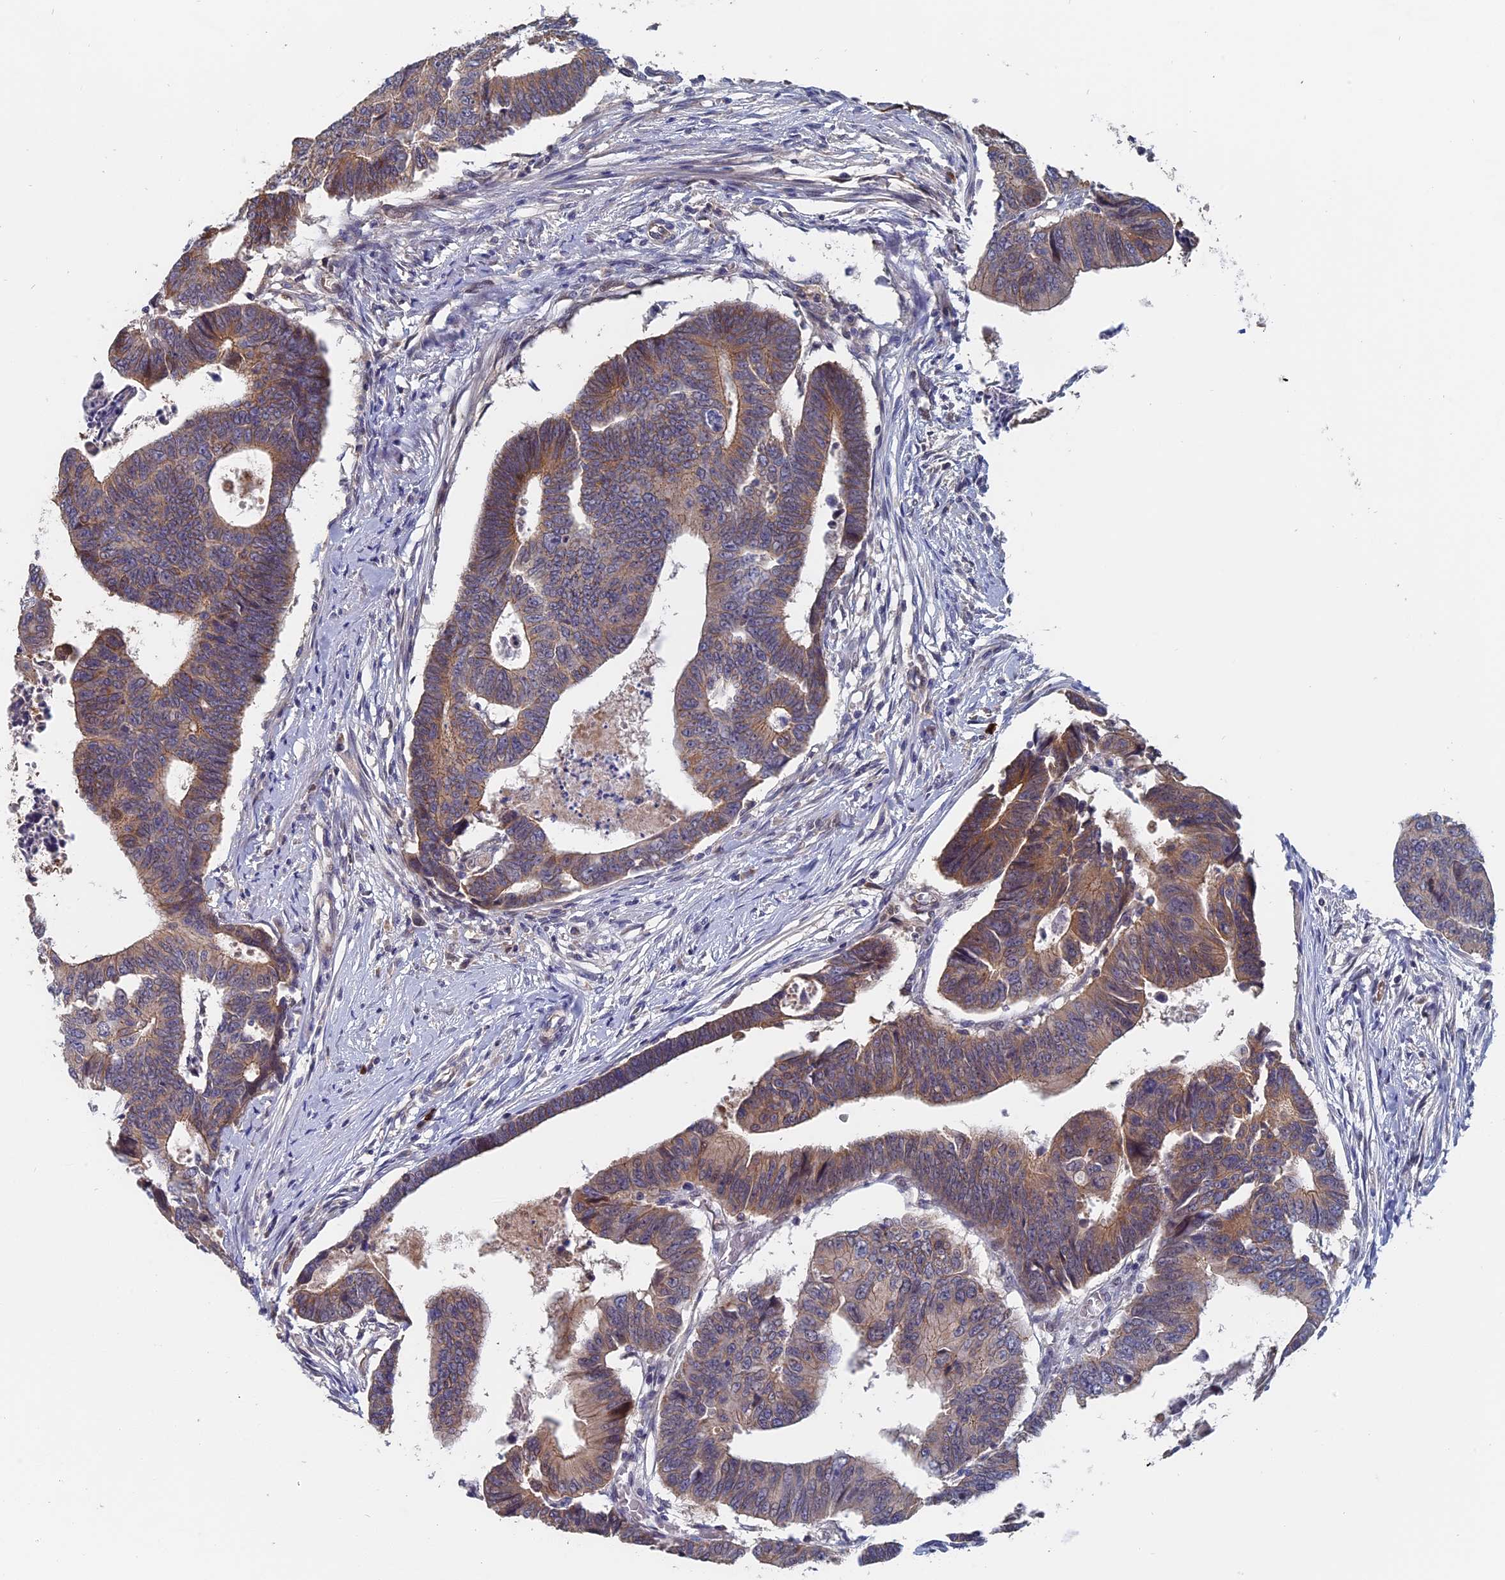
{"staining": {"intensity": "weak", "quantity": ">75%", "location": "cytoplasmic/membranous"}, "tissue": "colorectal cancer", "cell_type": "Tumor cells", "image_type": "cancer", "snomed": [{"axis": "morphology", "description": "Adenocarcinoma, NOS"}, {"axis": "topography", "description": "Rectum"}], "caption": "IHC staining of colorectal adenocarcinoma, which reveals low levels of weak cytoplasmic/membranous expression in approximately >75% of tumor cells indicating weak cytoplasmic/membranous protein staining. The staining was performed using DAB (3,3'-diaminobenzidine) (brown) for protein detection and nuclei were counterstained in hematoxylin (blue).", "gene": "SLC33A1", "patient": {"sex": "female", "age": 65}}